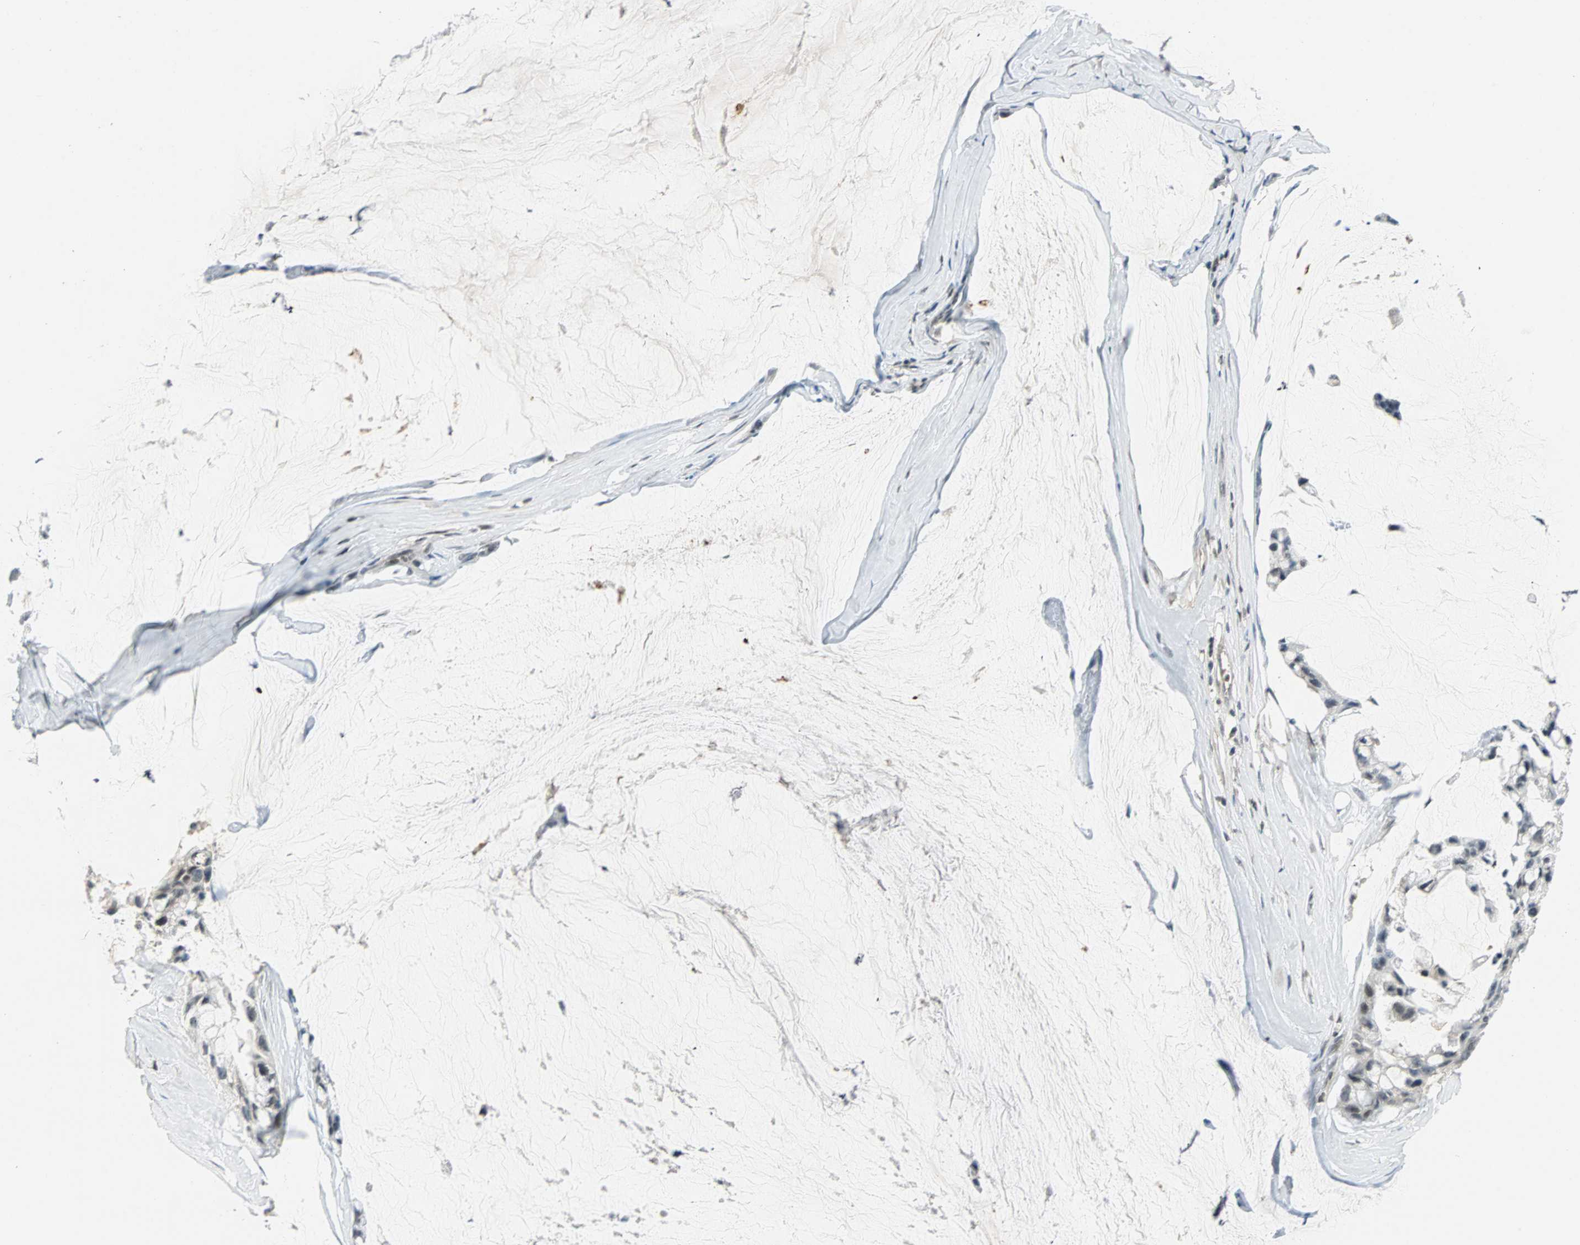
{"staining": {"intensity": "weak", "quantity": "<25%", "location": "nuclear"}, "tissue": "ovarian cancer", "cell_type": "Tumor cells", "image_type": "cancer", "snomed": [{"axis": "morphology", "description": "Cystadenocarcinoma, mucinous, NOS"}, {"axis": "topography", "description": "Ovary"}], "caption": "The immunohistochemistry micrograph has no significant expression in tumor cells of ovarian mucinous cystadenocarcinoma tissue.", "gene": "SMAD3", "patient": {"sex": "female", "age": 39}}